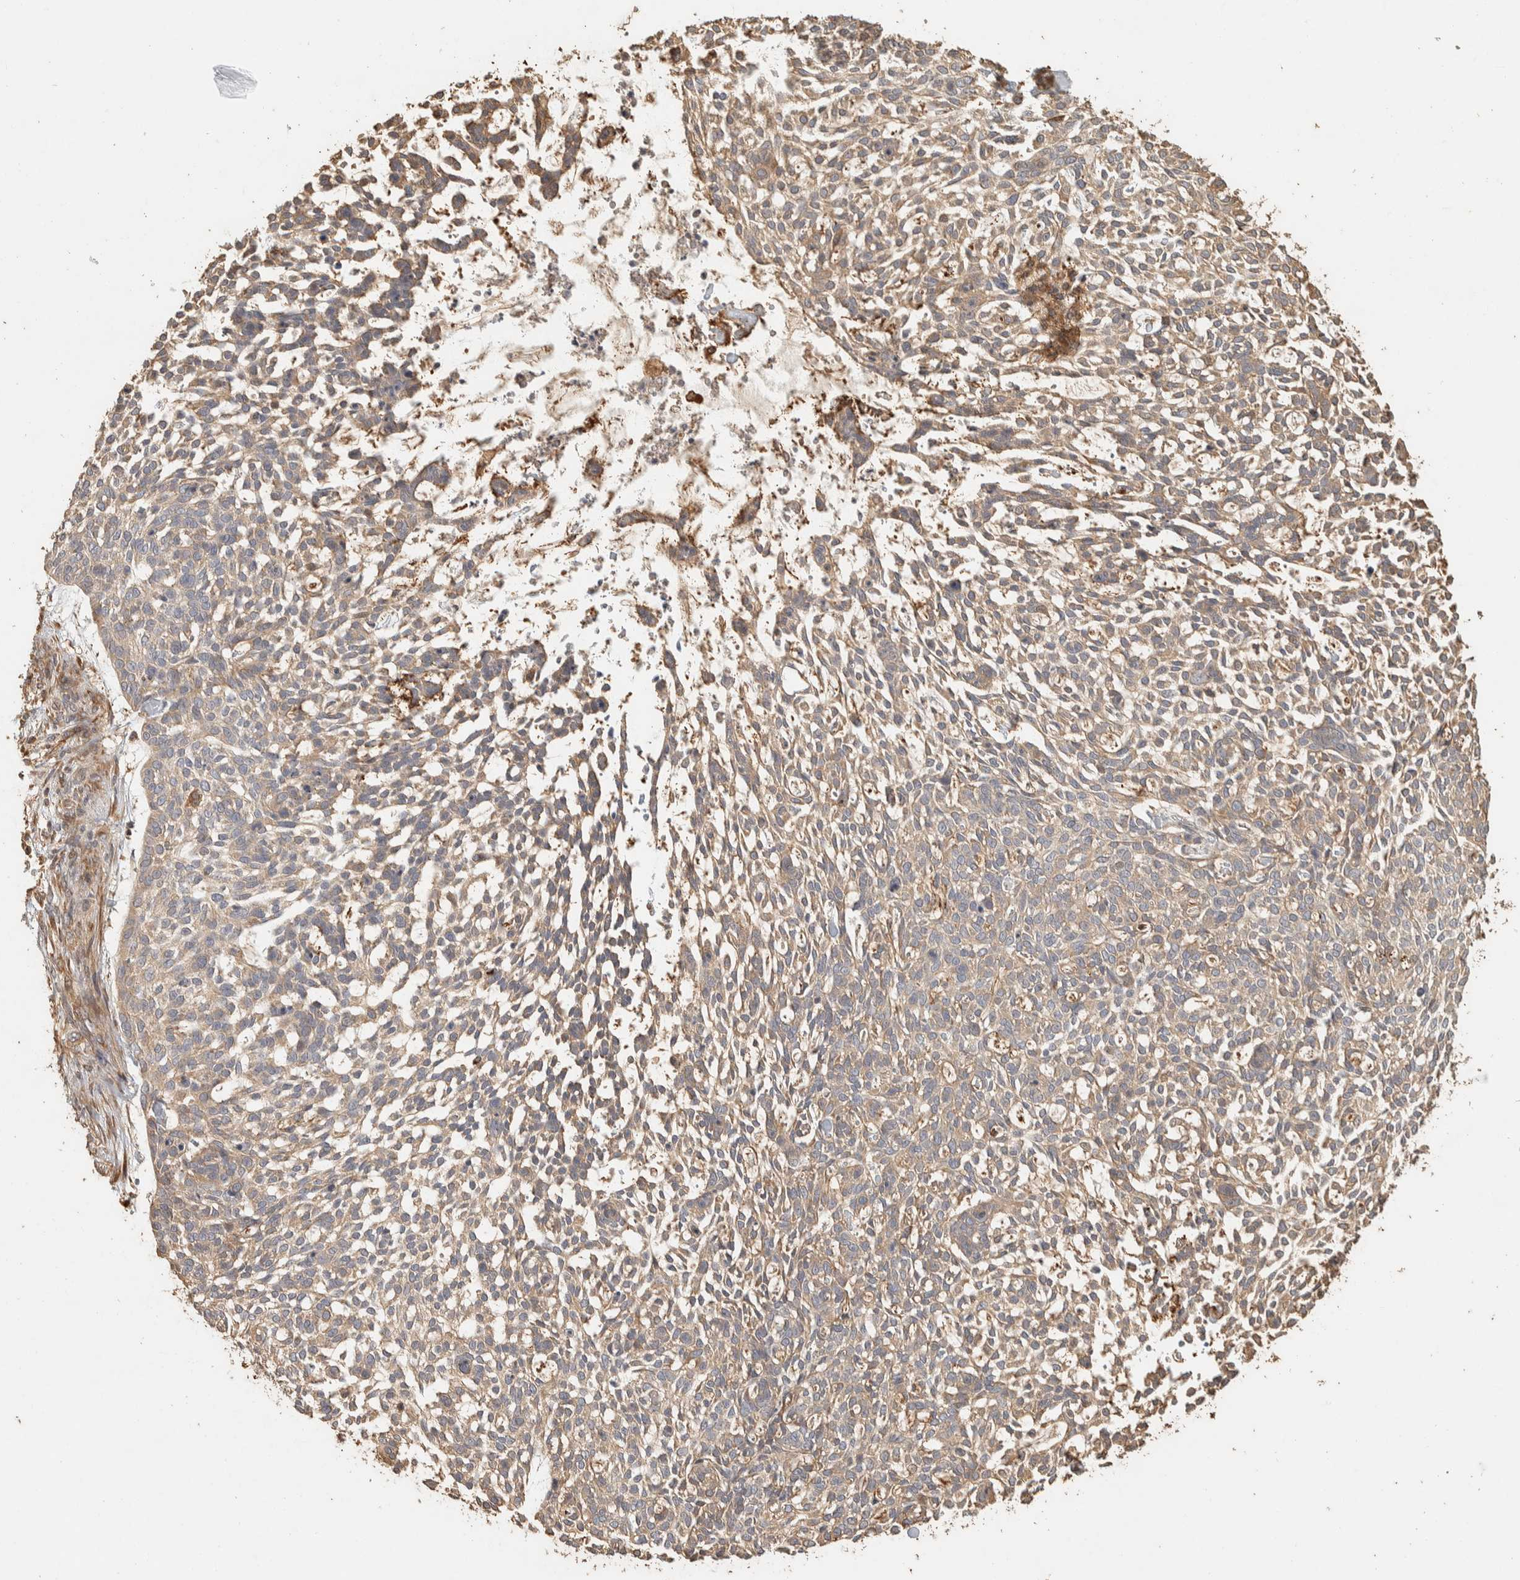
{"staining": {"intensity": "weak", "quantity": ">75%", "location": "cytoplasmic/membranous"}, "tissue": "skin cancer", "cell_type": "Tumor cells", "image_type": "cancer", "snomed": [{"axis": "morphology", "description": "Basal cell carcinoma"}, {"axis": "topography", "description": "Skin"}], "caption": "A high-resolution micrograph shows immunohistochemistry staining of basal cell carcinoma (skin), which exhibits weak cytoplasmic/membranous expression in about >75% of tumor cells.", "gene": "EXOC7", "patient": {"sex": "female", "age": 64}}